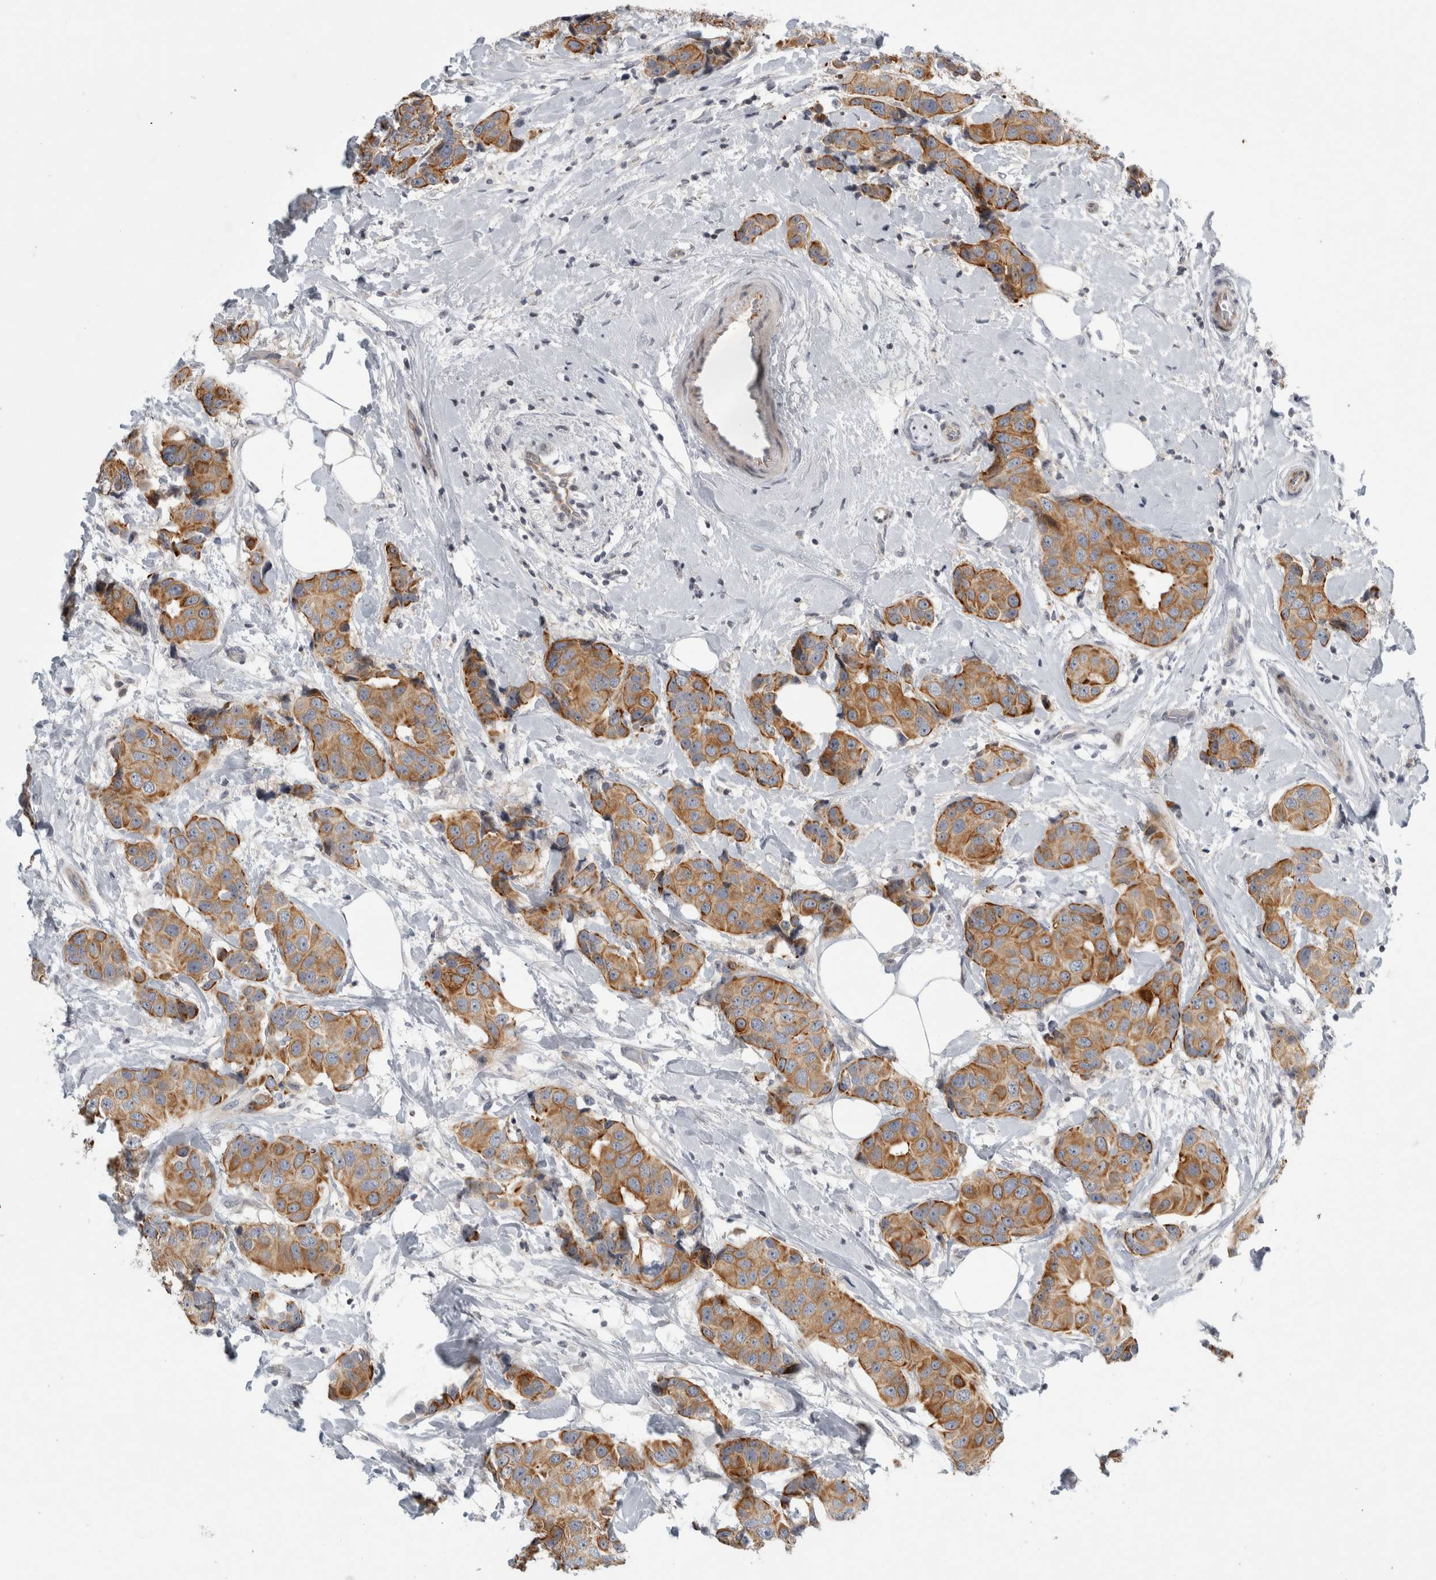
{"staining": {"intensity": "moderate", "quantity": ">75%", "location": "cytoplasmic/membranous"}, "tissue": "breast cancer", "cell_type": "Tumor cells", "image_type": "cancer", "snomed": [{"axis": "morphology", "description": "Normal tissue, NOS"}, {"axis": "morphology", "description": "Duct carcinoma"}, {"axis": "topography", "description": "Breast"}], "caption": "Immunohistochemical staining of human breast infiltrating ductal carcinoma exhibits moderate cytoplasmic/membranous protein staining in approximately >75% of tumor cells. (Brightfield microscopy of DAB IHC at high magnification).", "gene": "UTP25", "patient": {"sex": "female", "age": 39}}